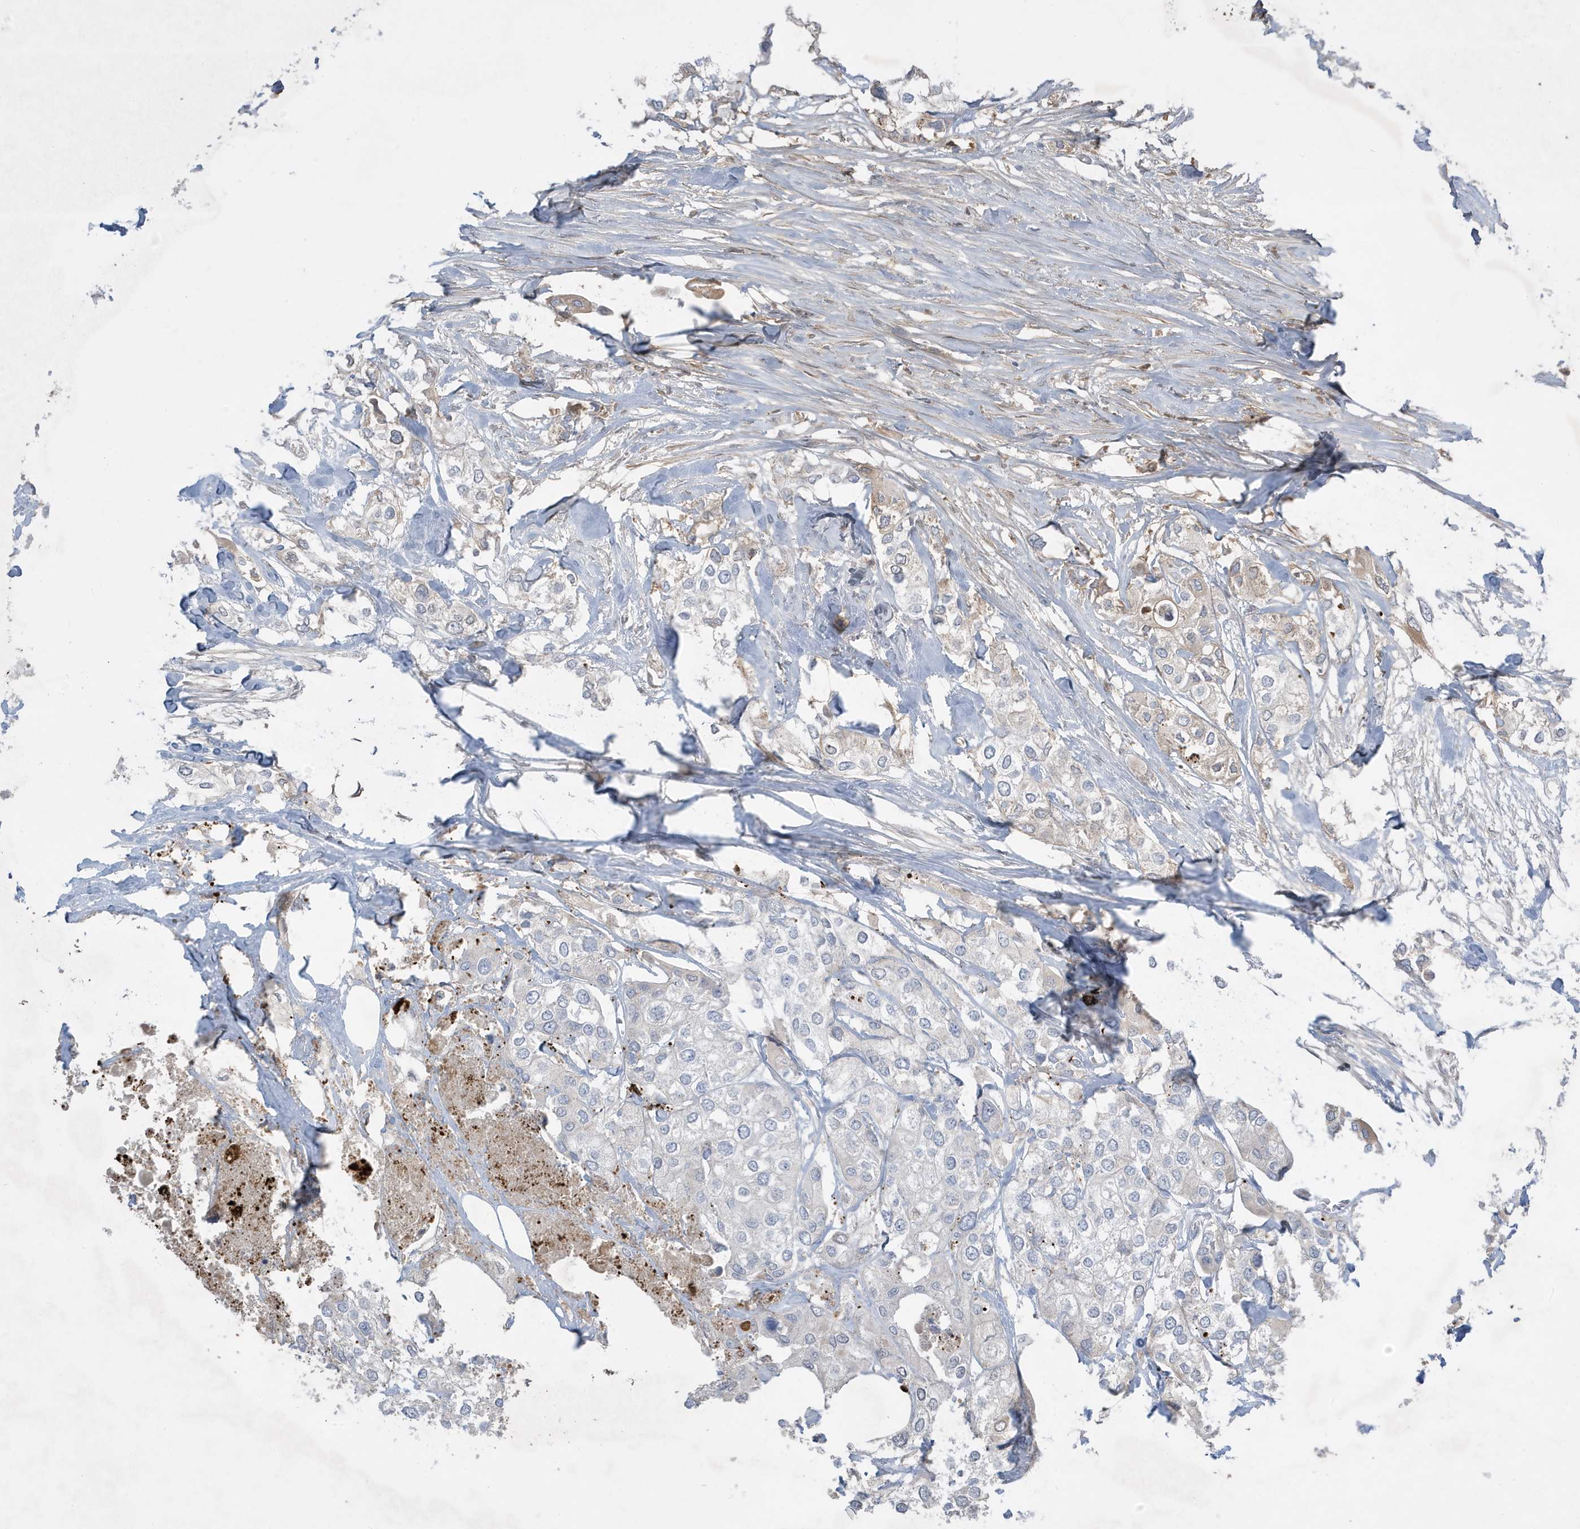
{"staining": {"intensity": "weak", "quantity": "<25%", "location": "nuclear"}, "tissue": "urothelial cancer", "cell_type": "Tumor cells", "image_type": "cancer", "snomed": [{"axis": "morphology", "description": "Urothelial carcinoma, High grade"}, {"axis": "topography", "description": "Urinary bladder"}], "caption": "This histopathology image is of urothelial cancer stained with immunohistochemistry (IHC) to label a protein in brown with the nuclei are counter-stained blue. There is no staining in tumor cells. (Stains: DAB IHC with hematoxylin counter stain, Microscopy: brightfield microscopy at high magnification).", "gene": "FNDC1", "patient": {"sex": "male", "age": 64}}